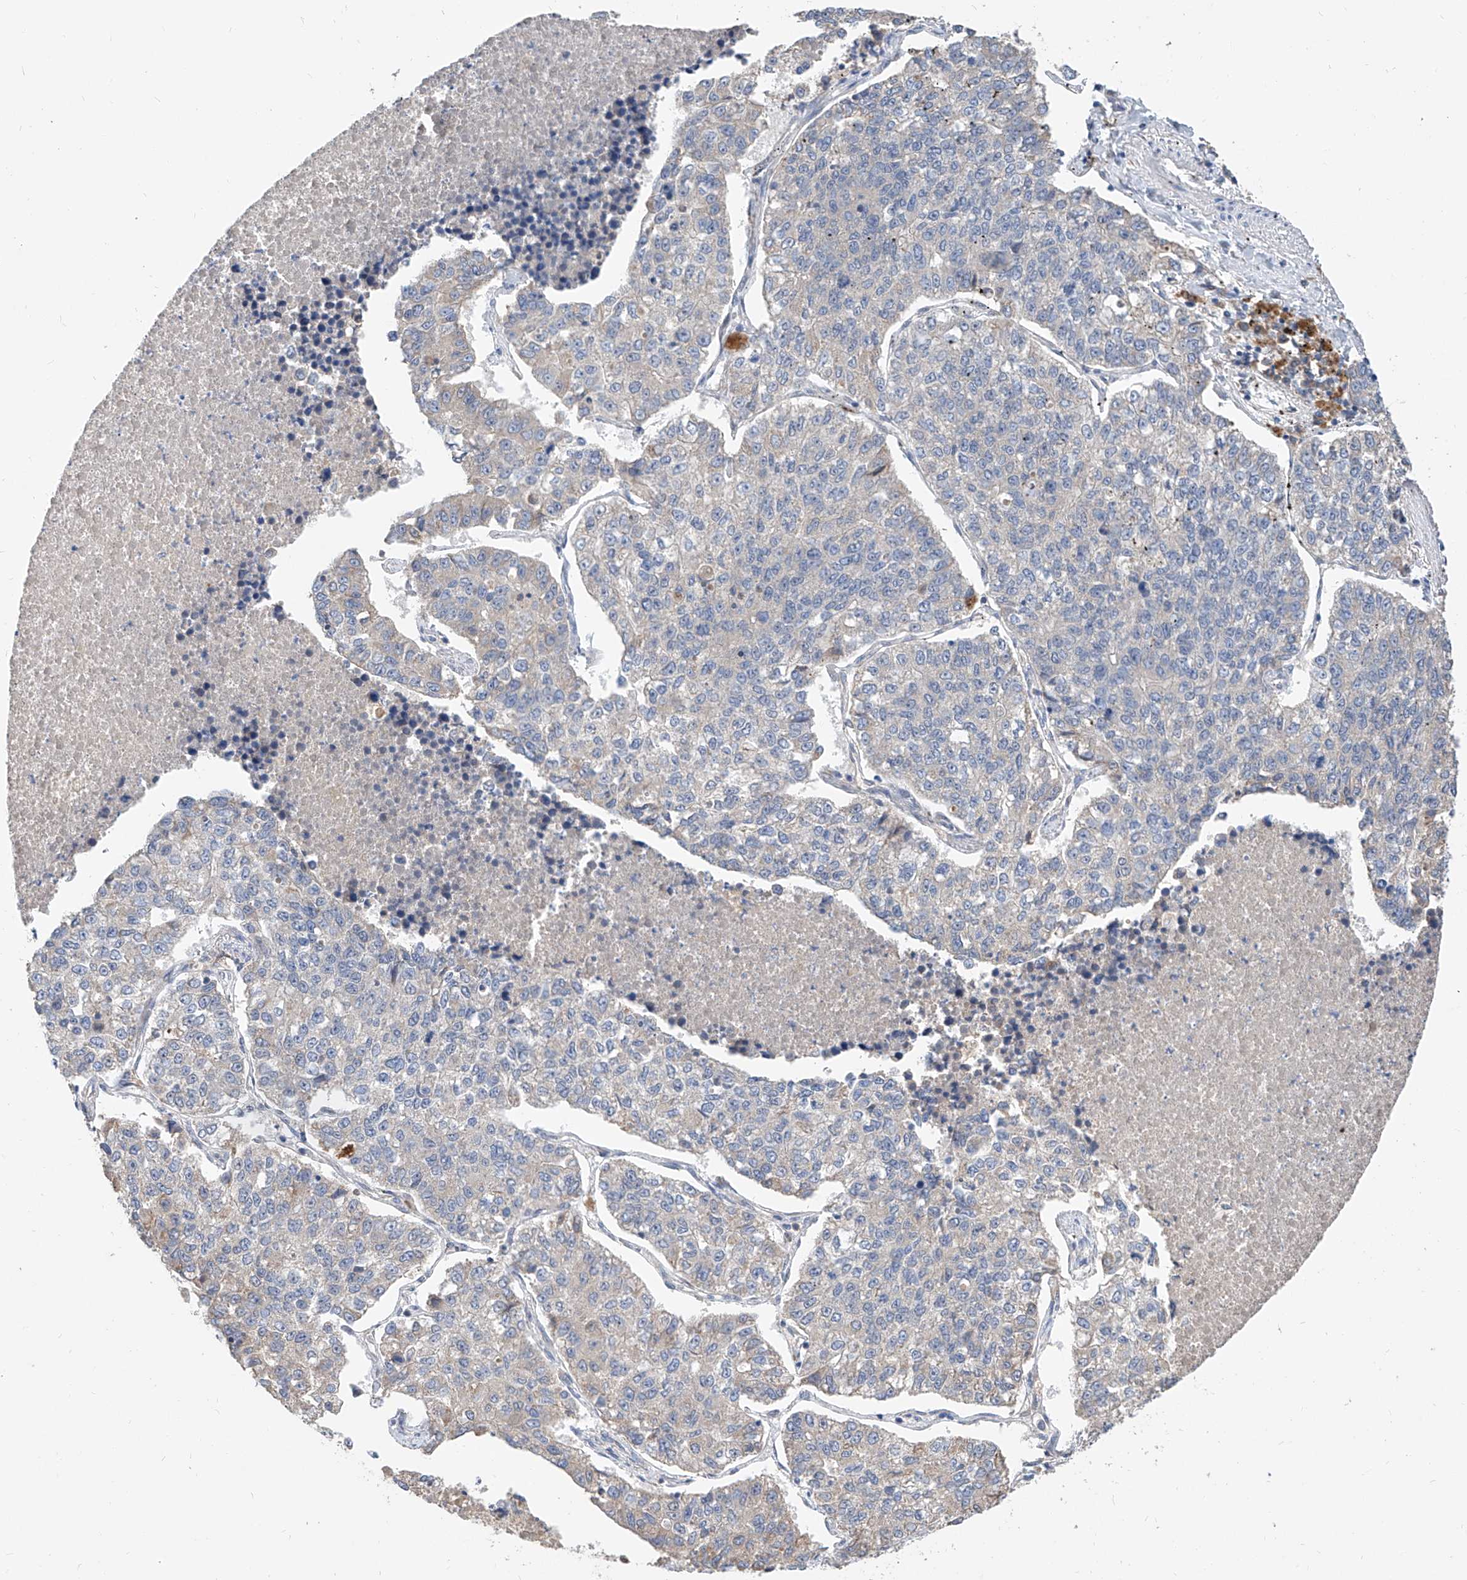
{"staining": {"intensity": "negative", "quantity": "none", "location": "none"}, "tissue": "lung cancer", "cell_type": "Tumor cells", "image_type": "cancer", "snomed": [{"axis": "morphology", "description": "Adenocarcinoma, NOS"}, {"axis": "topography", "description": "Lung"}], "caption": "There is no significant positivity in tumor cells of lung adenocarcinoma.", "gene": "CARMIL3", "patient": {"sex": "male", "age": 49}}